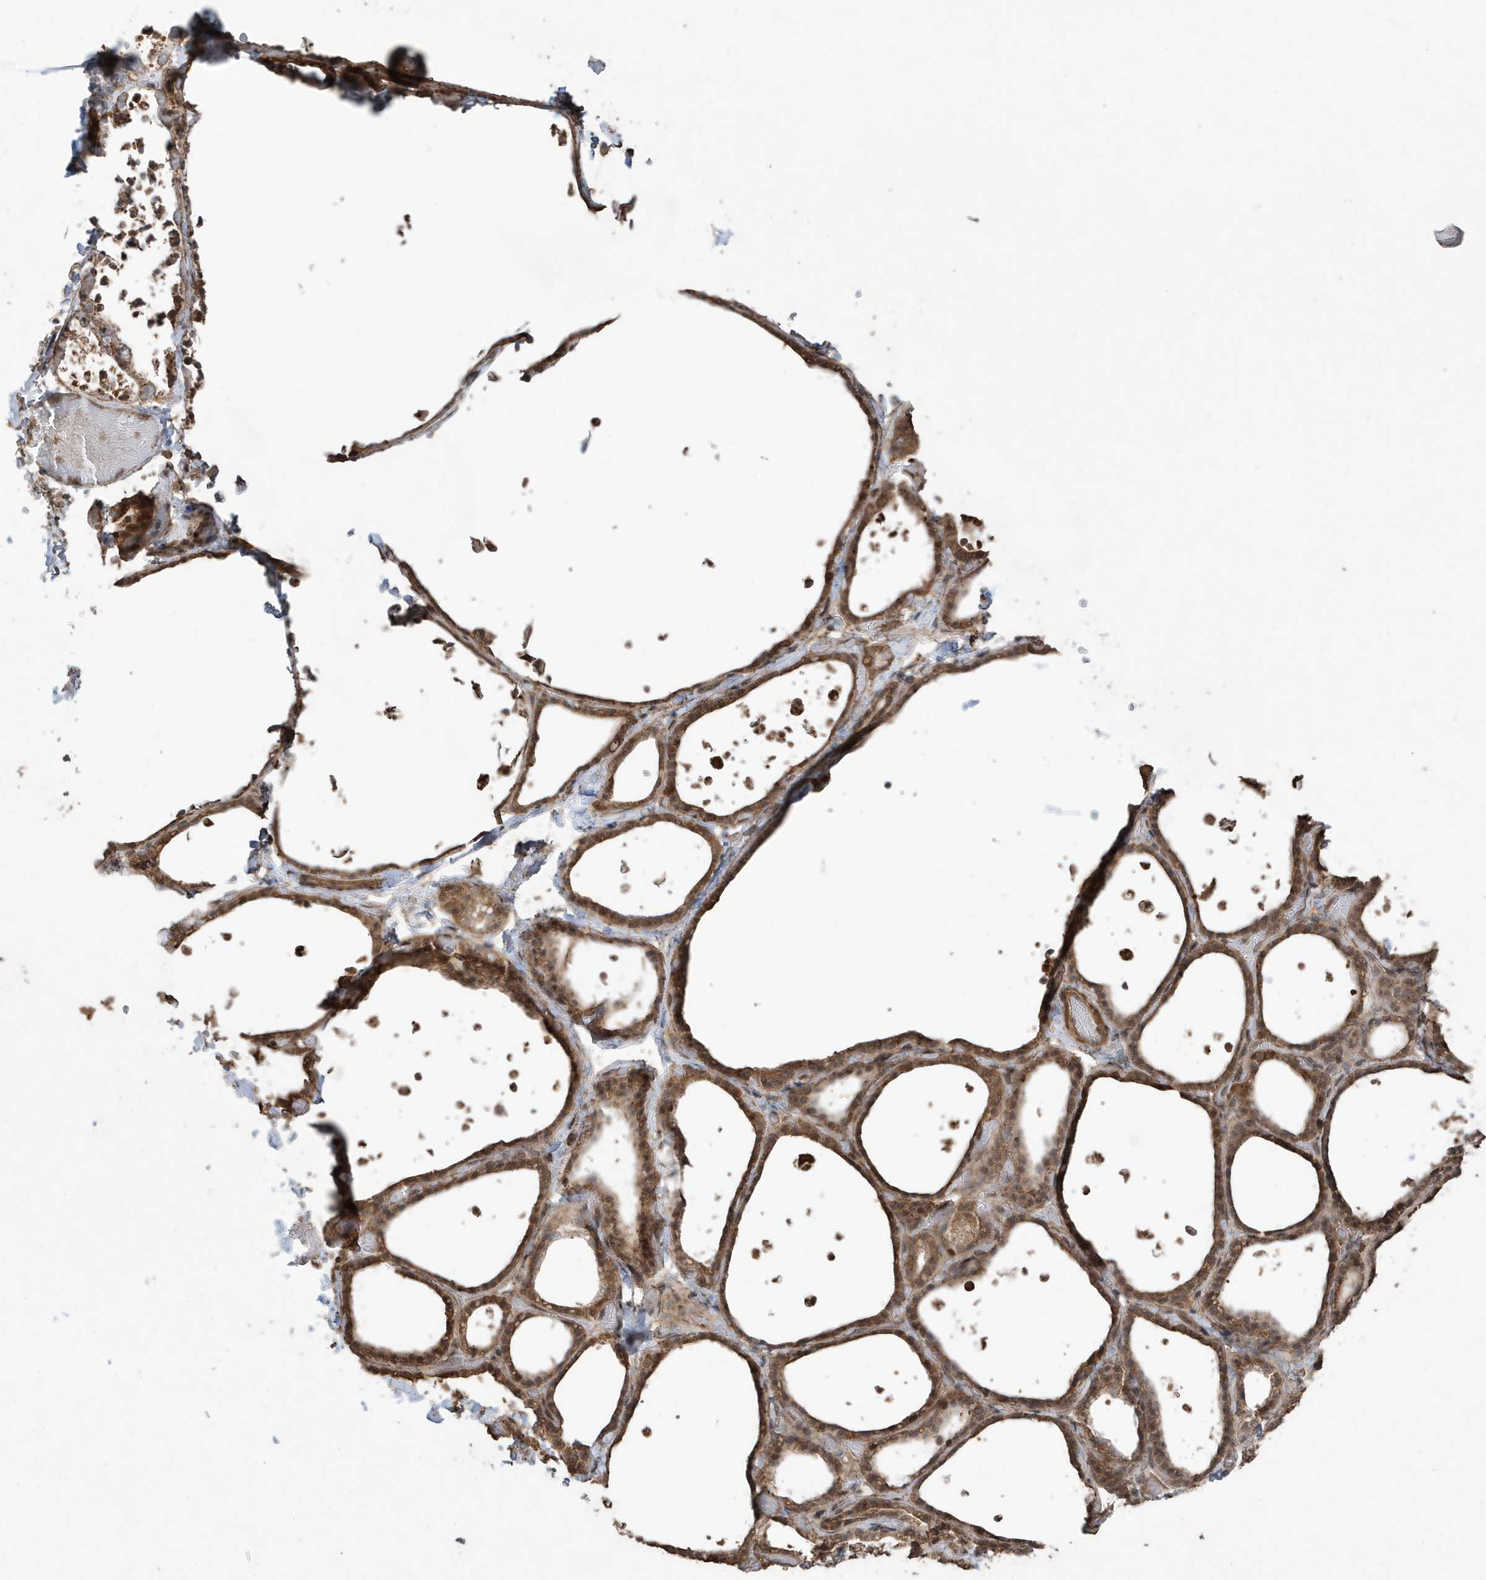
{"staining": {"intensity": "moderate", "quantity": ">75%", "location": "cytoplasmic/membranous,nuclear"}, "tissue": "thyroid gland", "cell_type": "Glandular cells", "image_type": "normal", "snomed": [{"axis": "morphology", "description": "Normal tissue, NOS"}, {"axis": "topography", "description": "Thyroid gland"}], "caption": "This image shows immunohistochemistry (IHC) staining of benign thyroid gland, with medium moderate cytoplasmic/membranous,nuclear staining in about >75% of glandular cells.", "gene": "PAXBP1", "patient": {"sex": "female", "age": 44}}